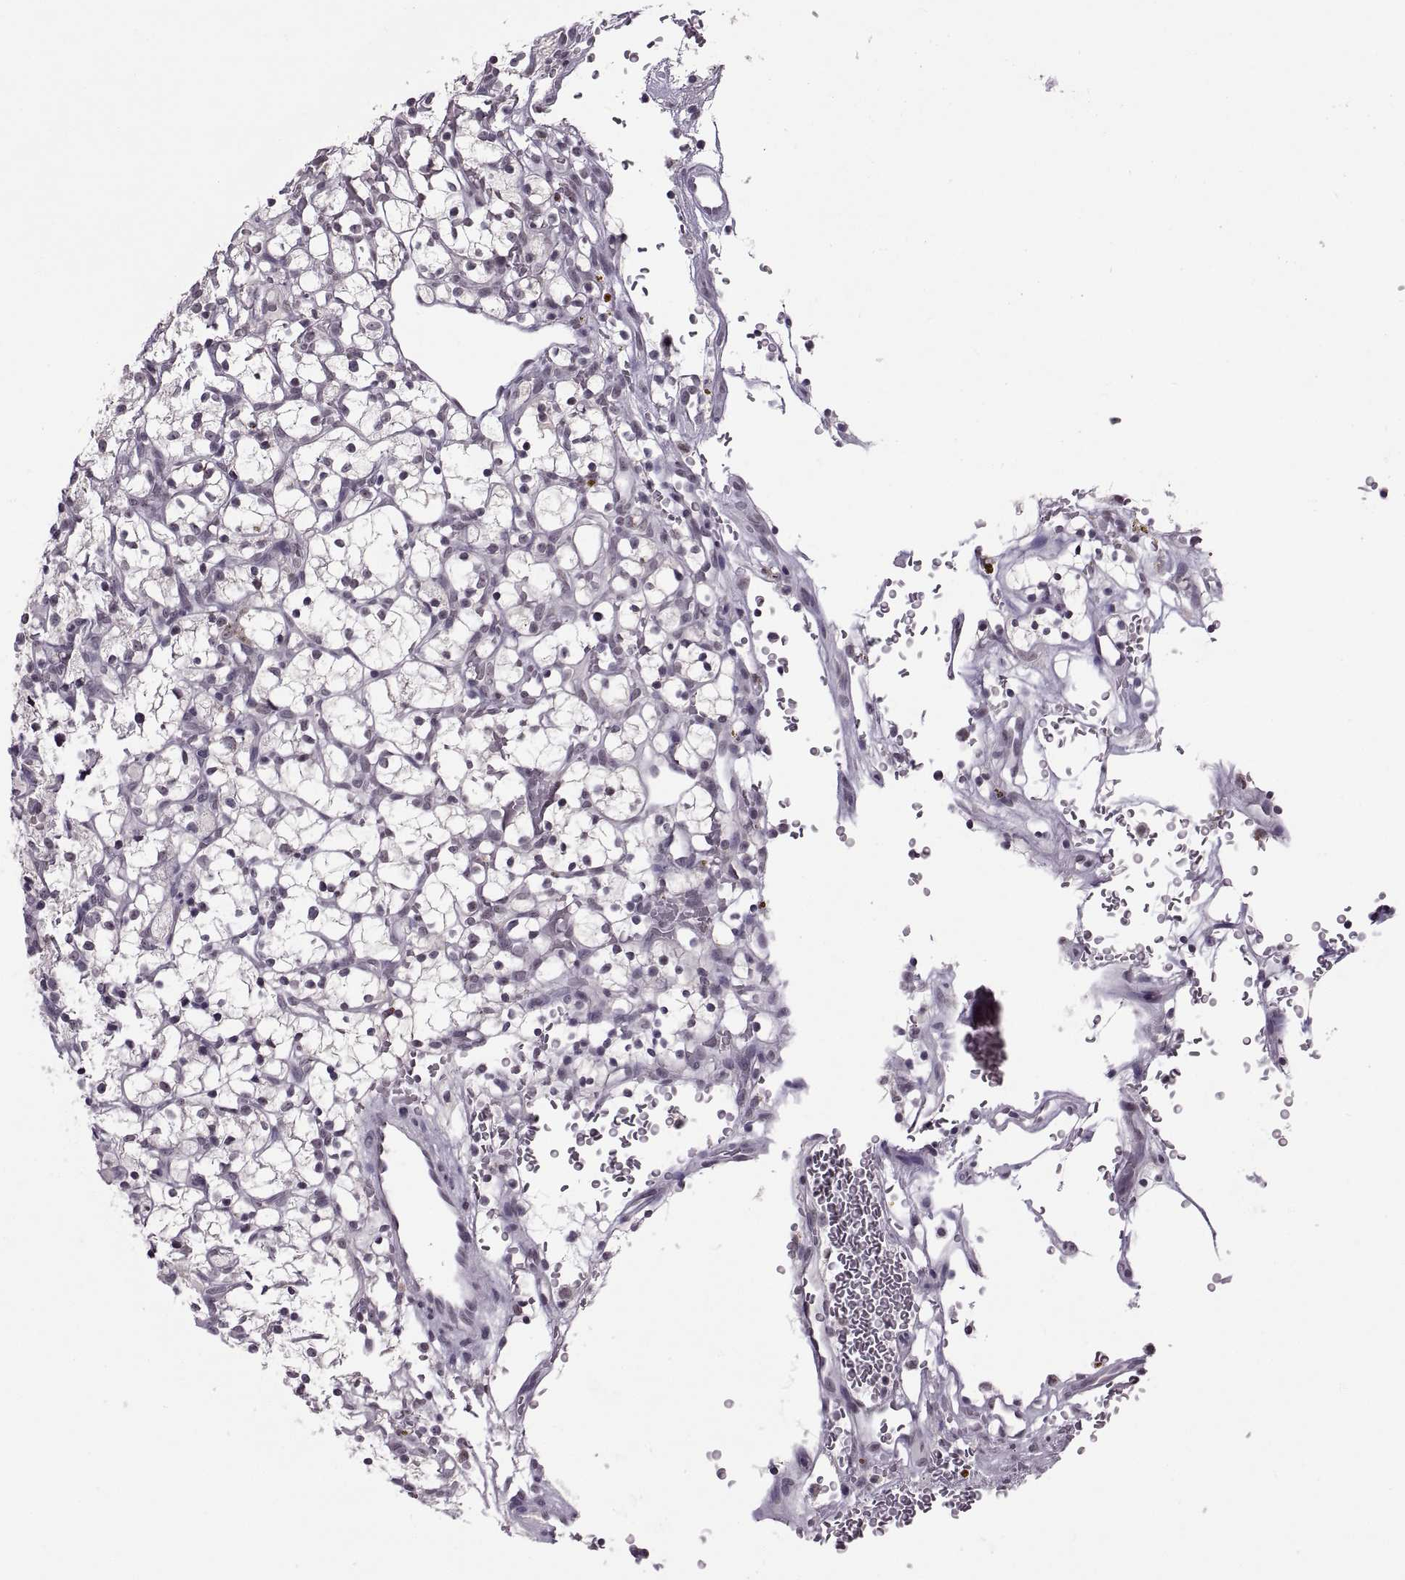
{"staining": {"intensity": "negative", "quantity": "none", "location": "none"}, "tissue": "renal cancer", "cell_type": "Tumor cells", "image_type": "cancer", "snomed": [{"axis": "morphology", "description": "Adenocarcinoma, NOS"}, {"axis": "topography", "description": "Kidney"}], "caption": "Tumor cells show no significant protein positivity in renal cancer. (Immunohistochemistry, brightfield microscopy, high magnification).", "gene": "OTP", "patient": {"sex": "female", "age": 64}}